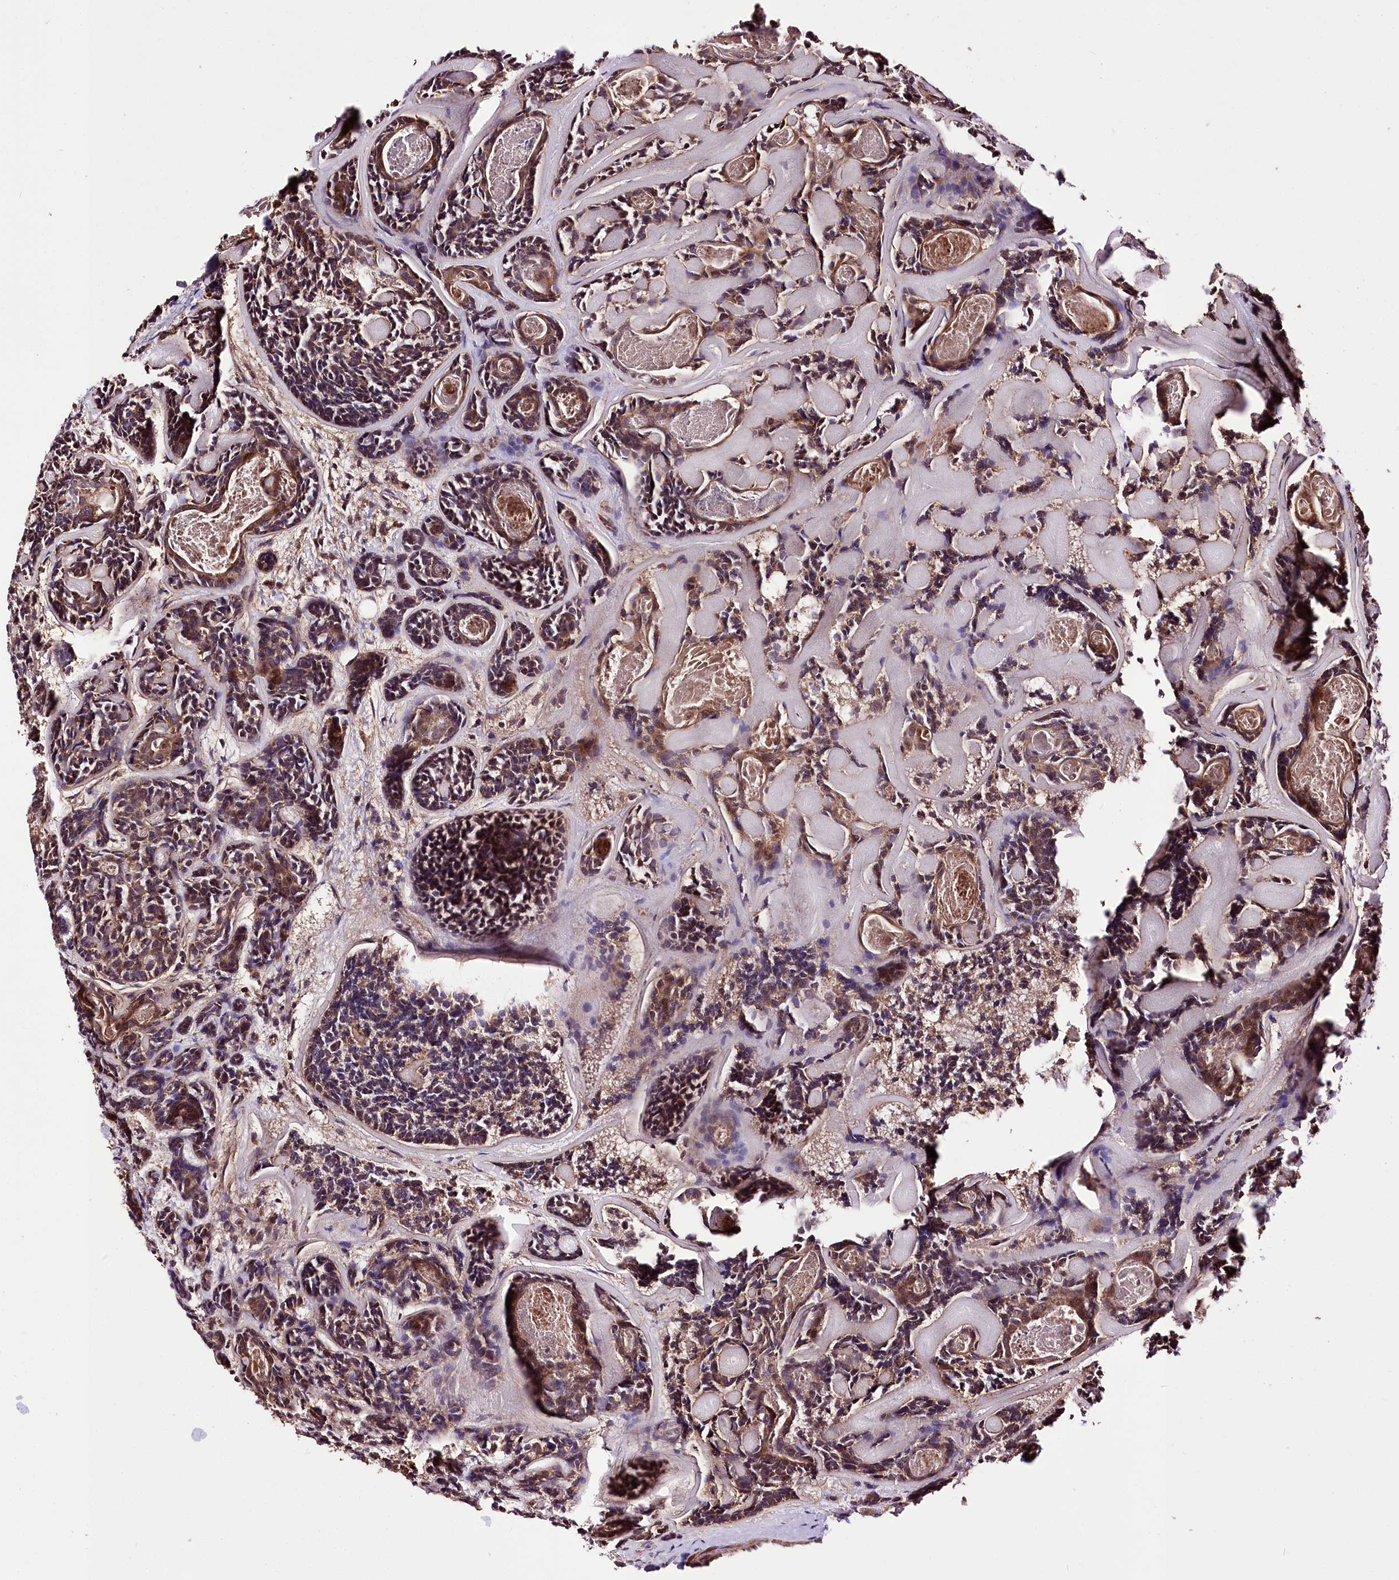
{"staining": {"intensity": "weak", "quantity": ">75%", "location": "cytoplasmic/membranous"}, "tissue": "head and neck cancer", "cell_type": "Tumor cells", "image_type": "cancer", "snomed": [{"axis": "morphology", "description": "Adenocarcinoma, NOS"}, {"axis": "topography", "description": "Salivary gland"}, {"axis": "topography", "description": "Head-Neck"}], "caption": "Head and neck adenocarcinoma was stained to show a protein in brown. There is low levels of weak cytoplasmic/membranous staining in approximately >75% of tumor cells. (Brightfield microscopy of DAB IHC at high magnification).", "gene": "WWC1", "patient": {"sex": "female", "age": 63}}